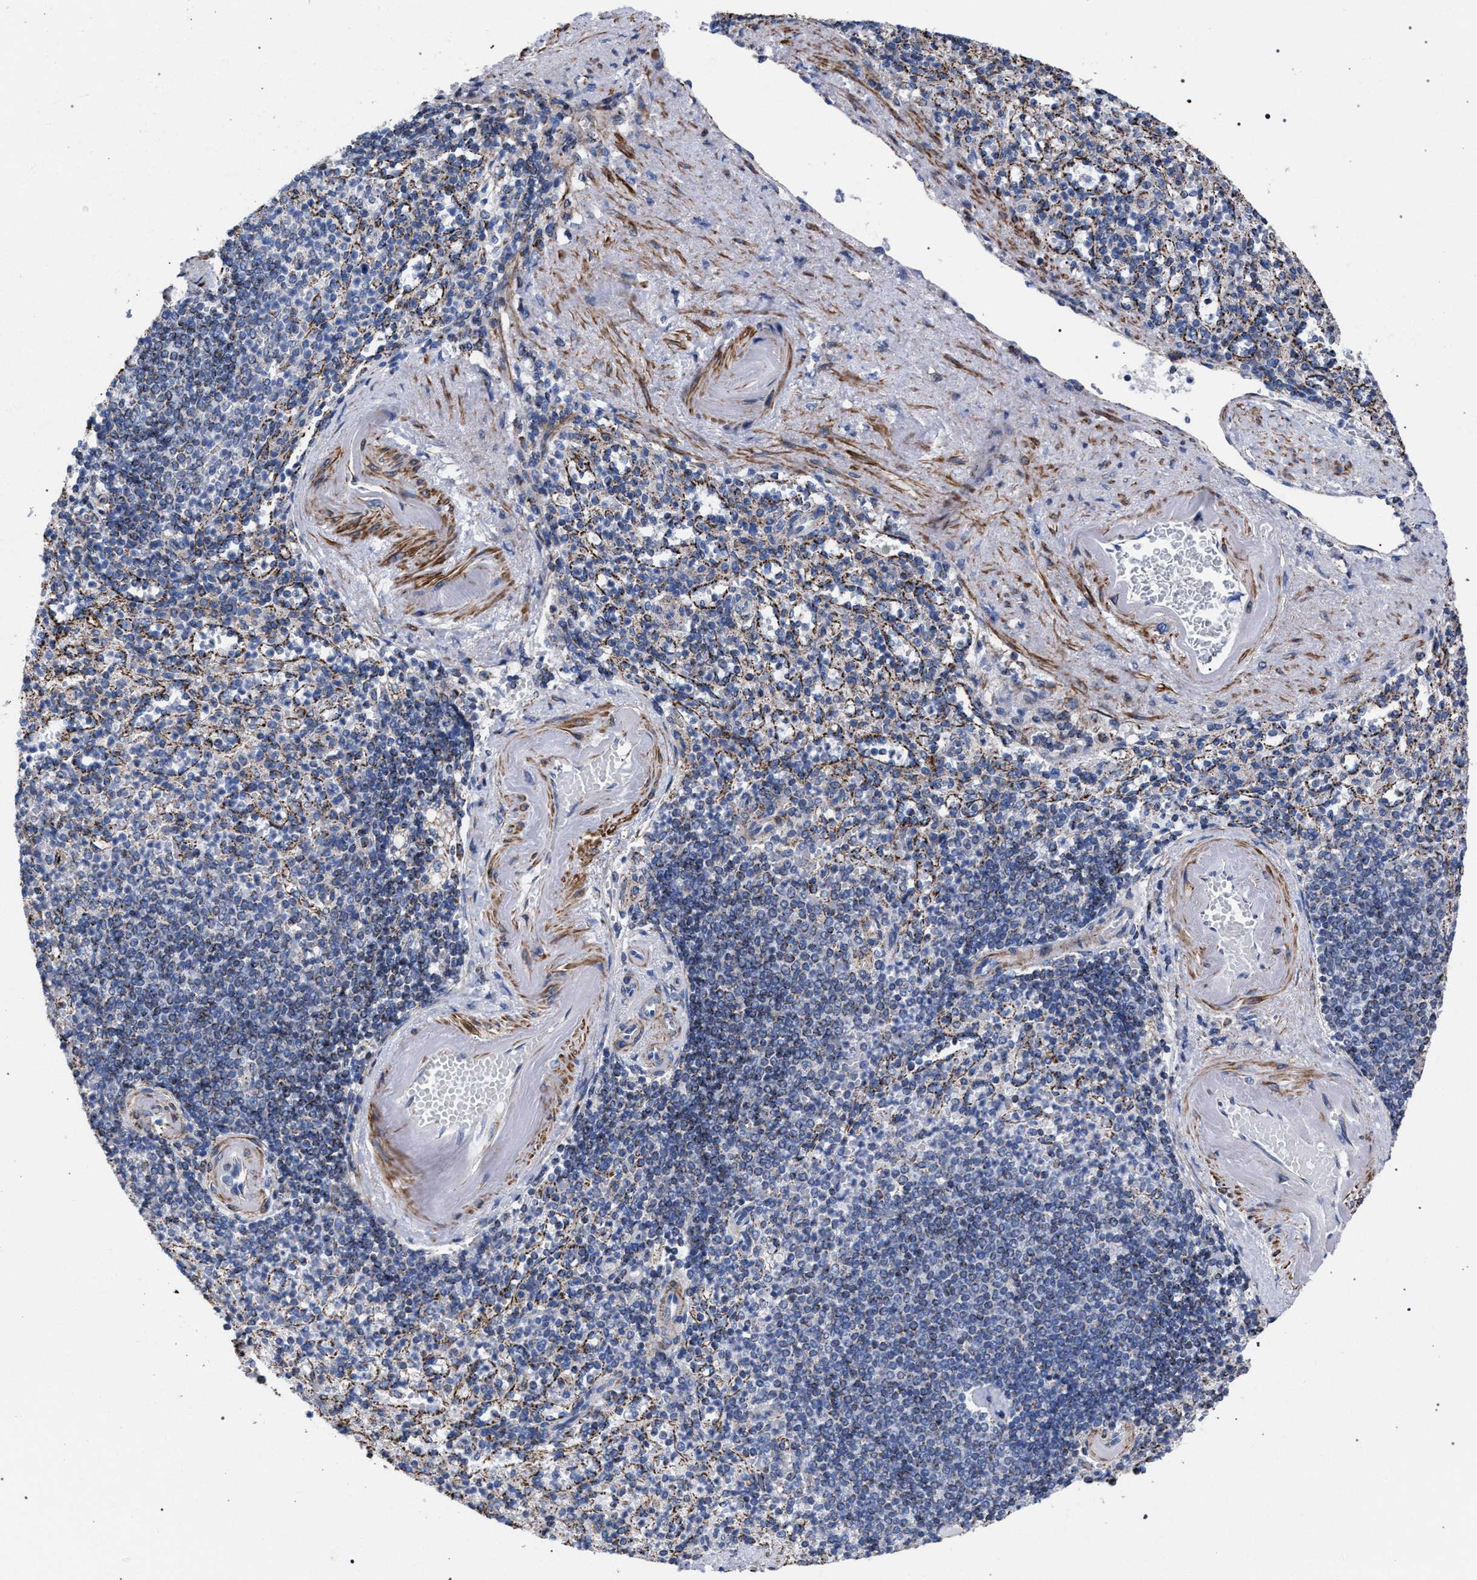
{"staining": {"intensity": "moderate", "quantity": "<25%", "location": "cytoplasmic/membranous"}, "tissue": "spleen", "cell_type": "Cells in red pulp", "image_type": "normal", "snomed": [{"axis": "morphology", "description": "Normal tissue, NOS"}, {"axis": "topography", "description": "Spleen"}], "caption": "Immunohistochemical staining of normal human spleen exhibits <25% levels of moderate cytoplasmic/membranous protein positivity in approximately <25% of cells in red pulp.", "gene": "ACADS", "patient": {"sex": "female", "age": 74}}